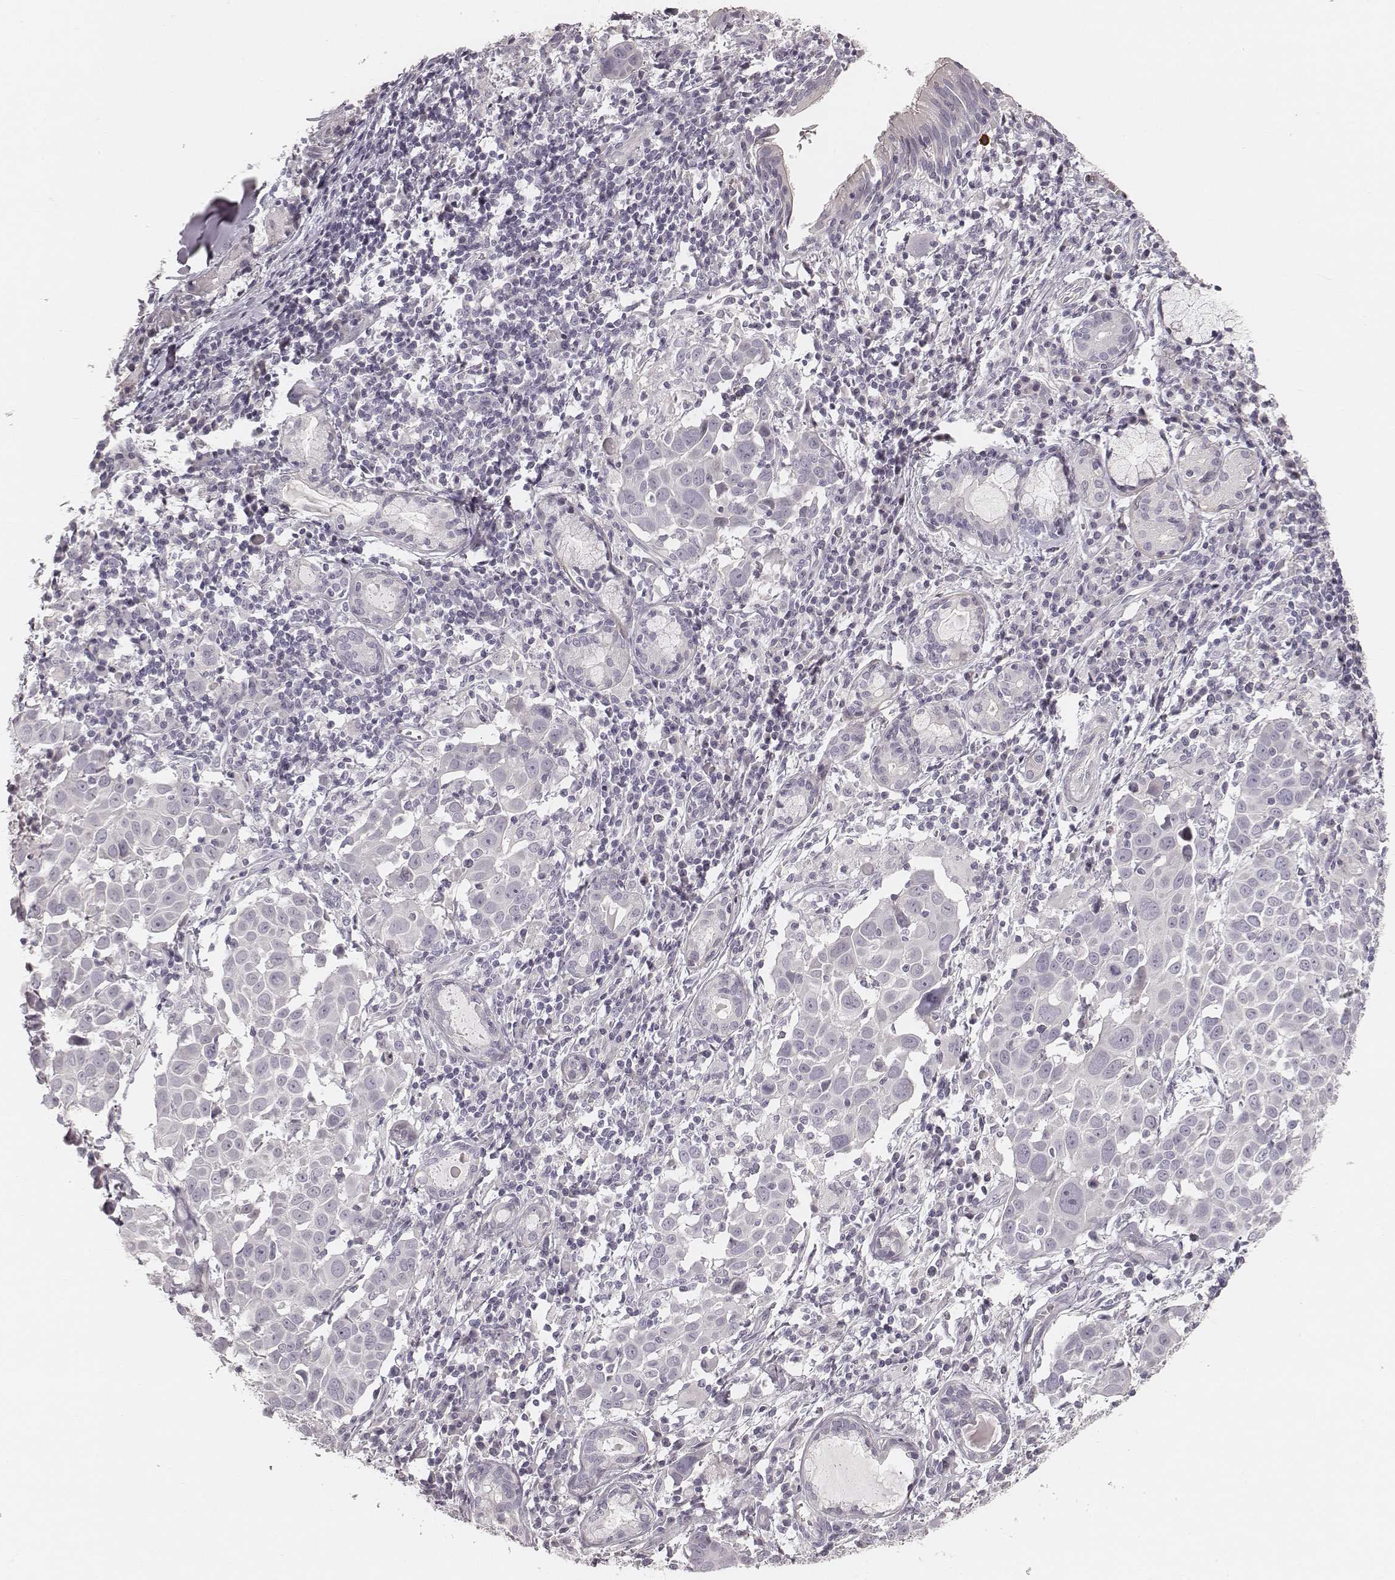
{"staining": {"intensity": "negative", "quantity": "none", "location": "none"}, "tissue": "lung cancer", "cell_type": "Tumor cells", "image_type": "cancer", "snomed": [{"axis": "morphology", "description": "Squamous cell carcinoma, NOS"}, {"axis": "topography", "description": "Lung"}], "caption": "This is a image of immunohistochemistry (IHC) staining of lung cancer, which shows no expression in tumor cells.", "gene": "SPATA24", "patient": {"sex": "male", "age": 57}}